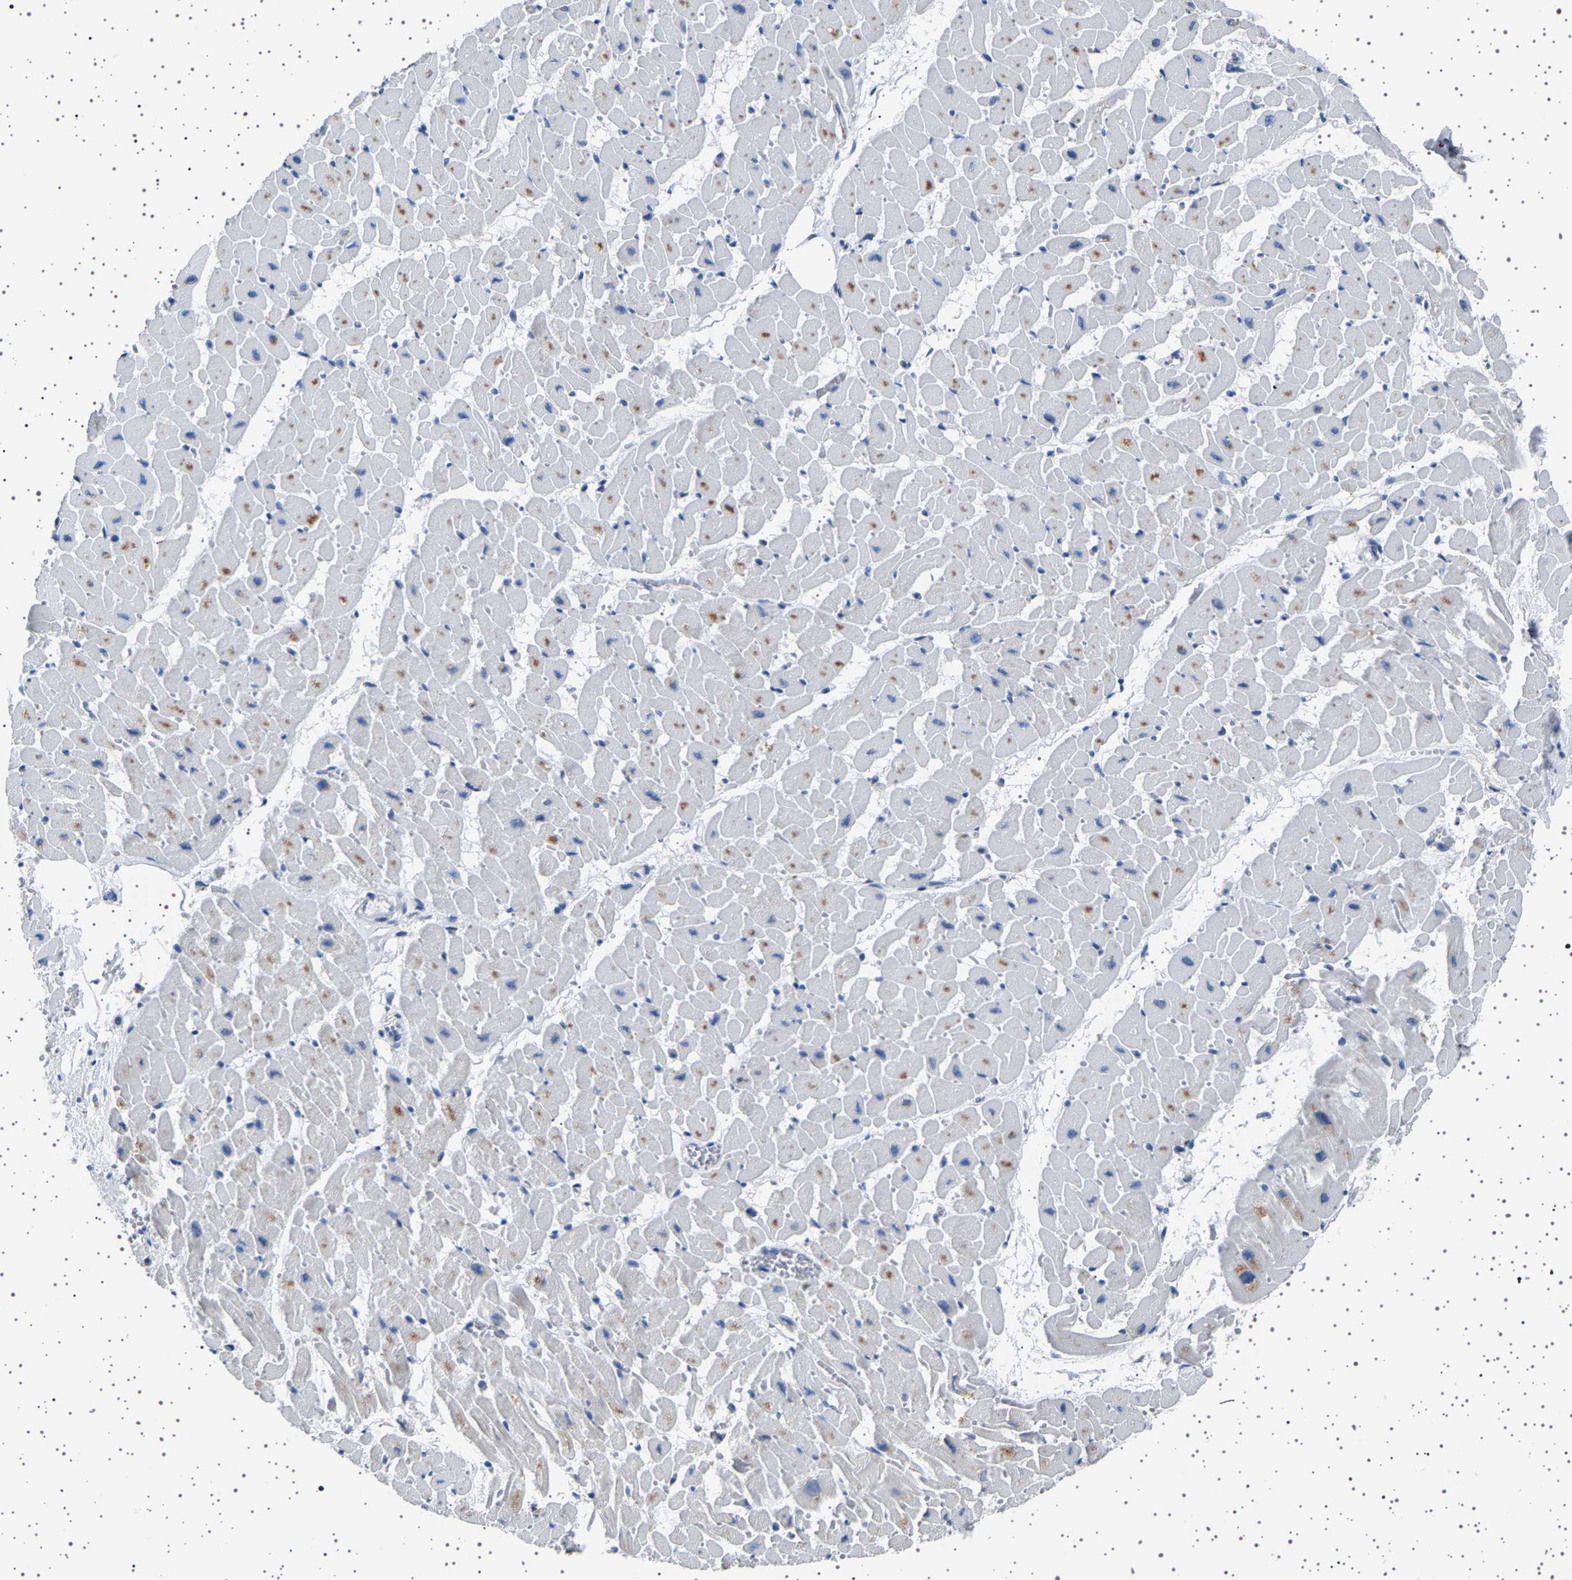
{"staining": {"intensity": "negative", "quantity": "none", "location": "none"}, "tissue": "heart muscle", "cell_type": "Cardiomyocytes", "image_type": "normal", "snomed": [{"axis": "morphology", "description": "Normal tissue, NOS"}, {"axis": "topography", "description": "Heart"}], "caption": "Cardiomyocytes are negative for brown protein staining in normal heart muscle. (Brightfield microscopy of DAB IHC at high magnification).", "gene": "FTCD", "patient": {"sex": "female", "age": 19}}